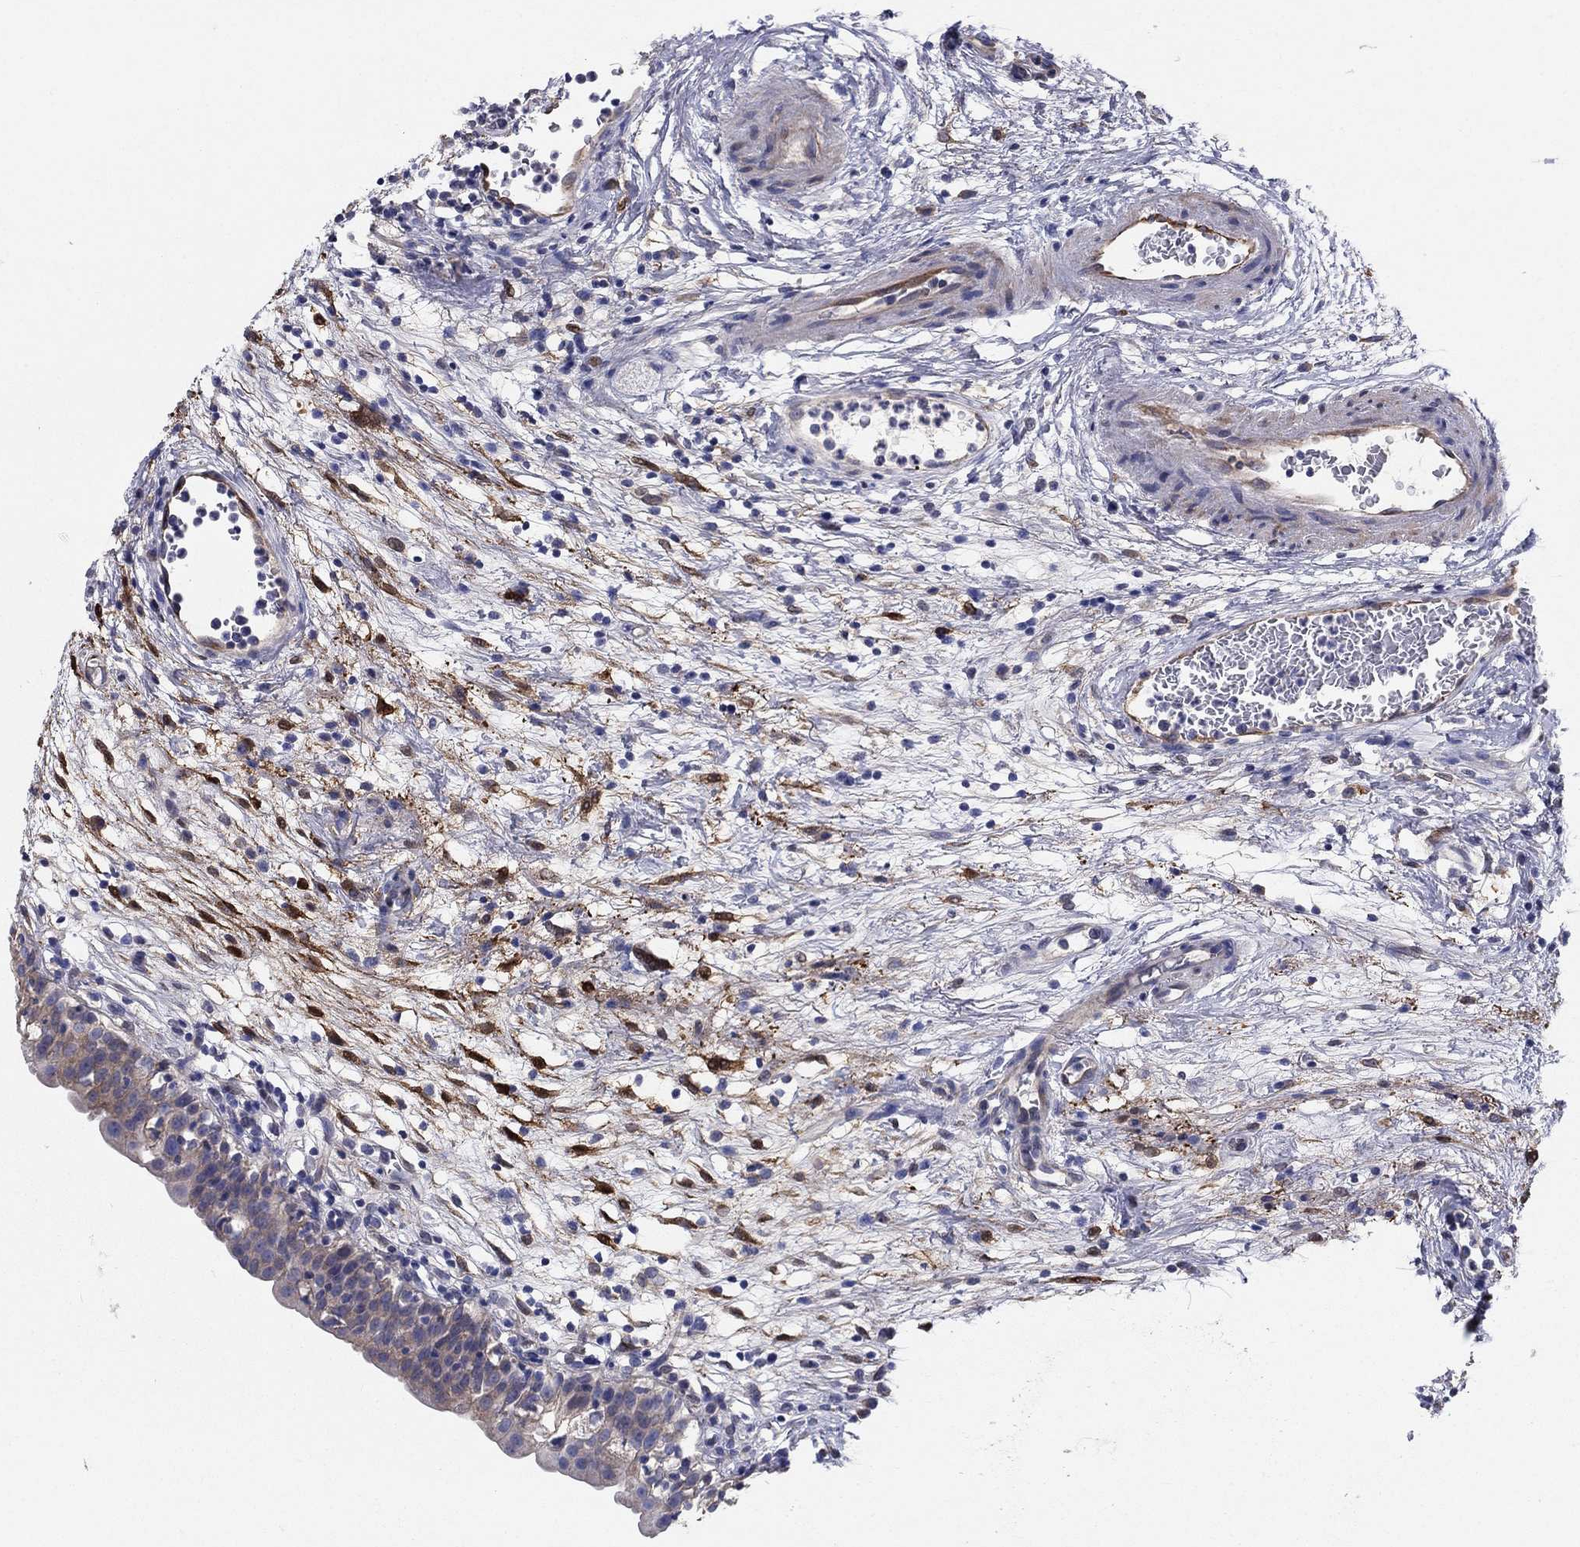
{"staining": {"intensity": "weak", "quantity": "<25%", "location": "cytoplasmic/membranous"}, "tissue": "urinary bladder", "cell_type": "Urothelial cells", "image_type": "normal", "snomed": [{"axis": "morphology", "description": "Normal tissue, NOS"}, {"axis": "topography", "description": "Urinary bladder"}], "caption": "DAB (3,3'-diaminobenzidine) immunohistochemical staining of normal human urinary bladder displays no significant positivity in urothelial cells.", "gene": "EMP2", "patient": {"sex": "male", "age": 76}}